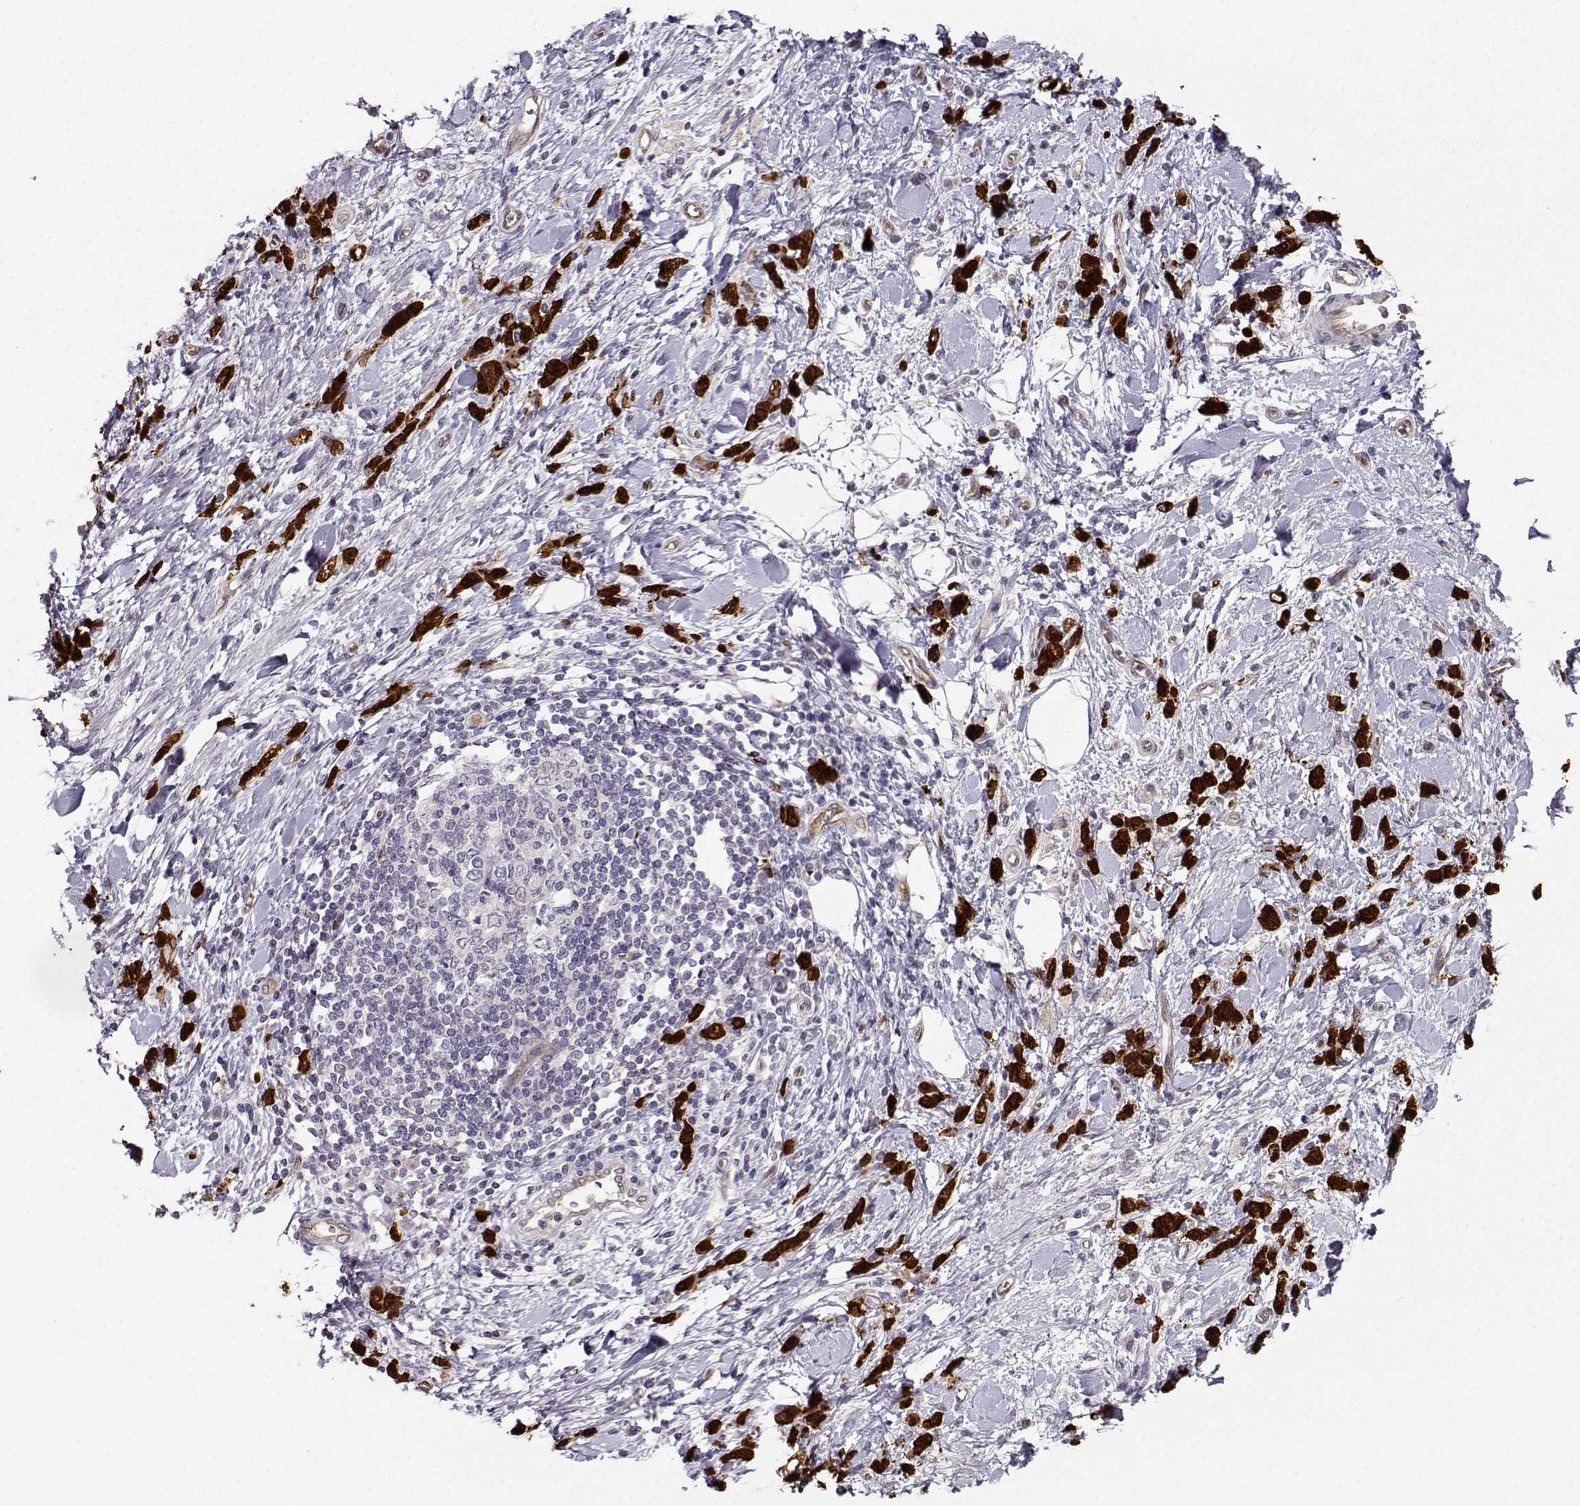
{"staining": {"intensity": "strong", "quantity": ">75%", "location": "cytoplasmic/membranous"}, "tissue": "stomach cancer", "cell_type": "Tumor cells", "image_type": "cancer", "snomed": [{"axis": "morphology", "description": "Adenocarcinoma, NOS"}, {"axis": "topography", "description": "Stomach"}], "caption": "Stomach adenocarcinoma was stained to show a protein in brown. There is high levels of strong cytoplasmic/membranous expression in approximately >75% of tumor cells. Nuclei are stained in blue.", "gene": "NQO1", "patient": {"sex": "male", "age": 77}}